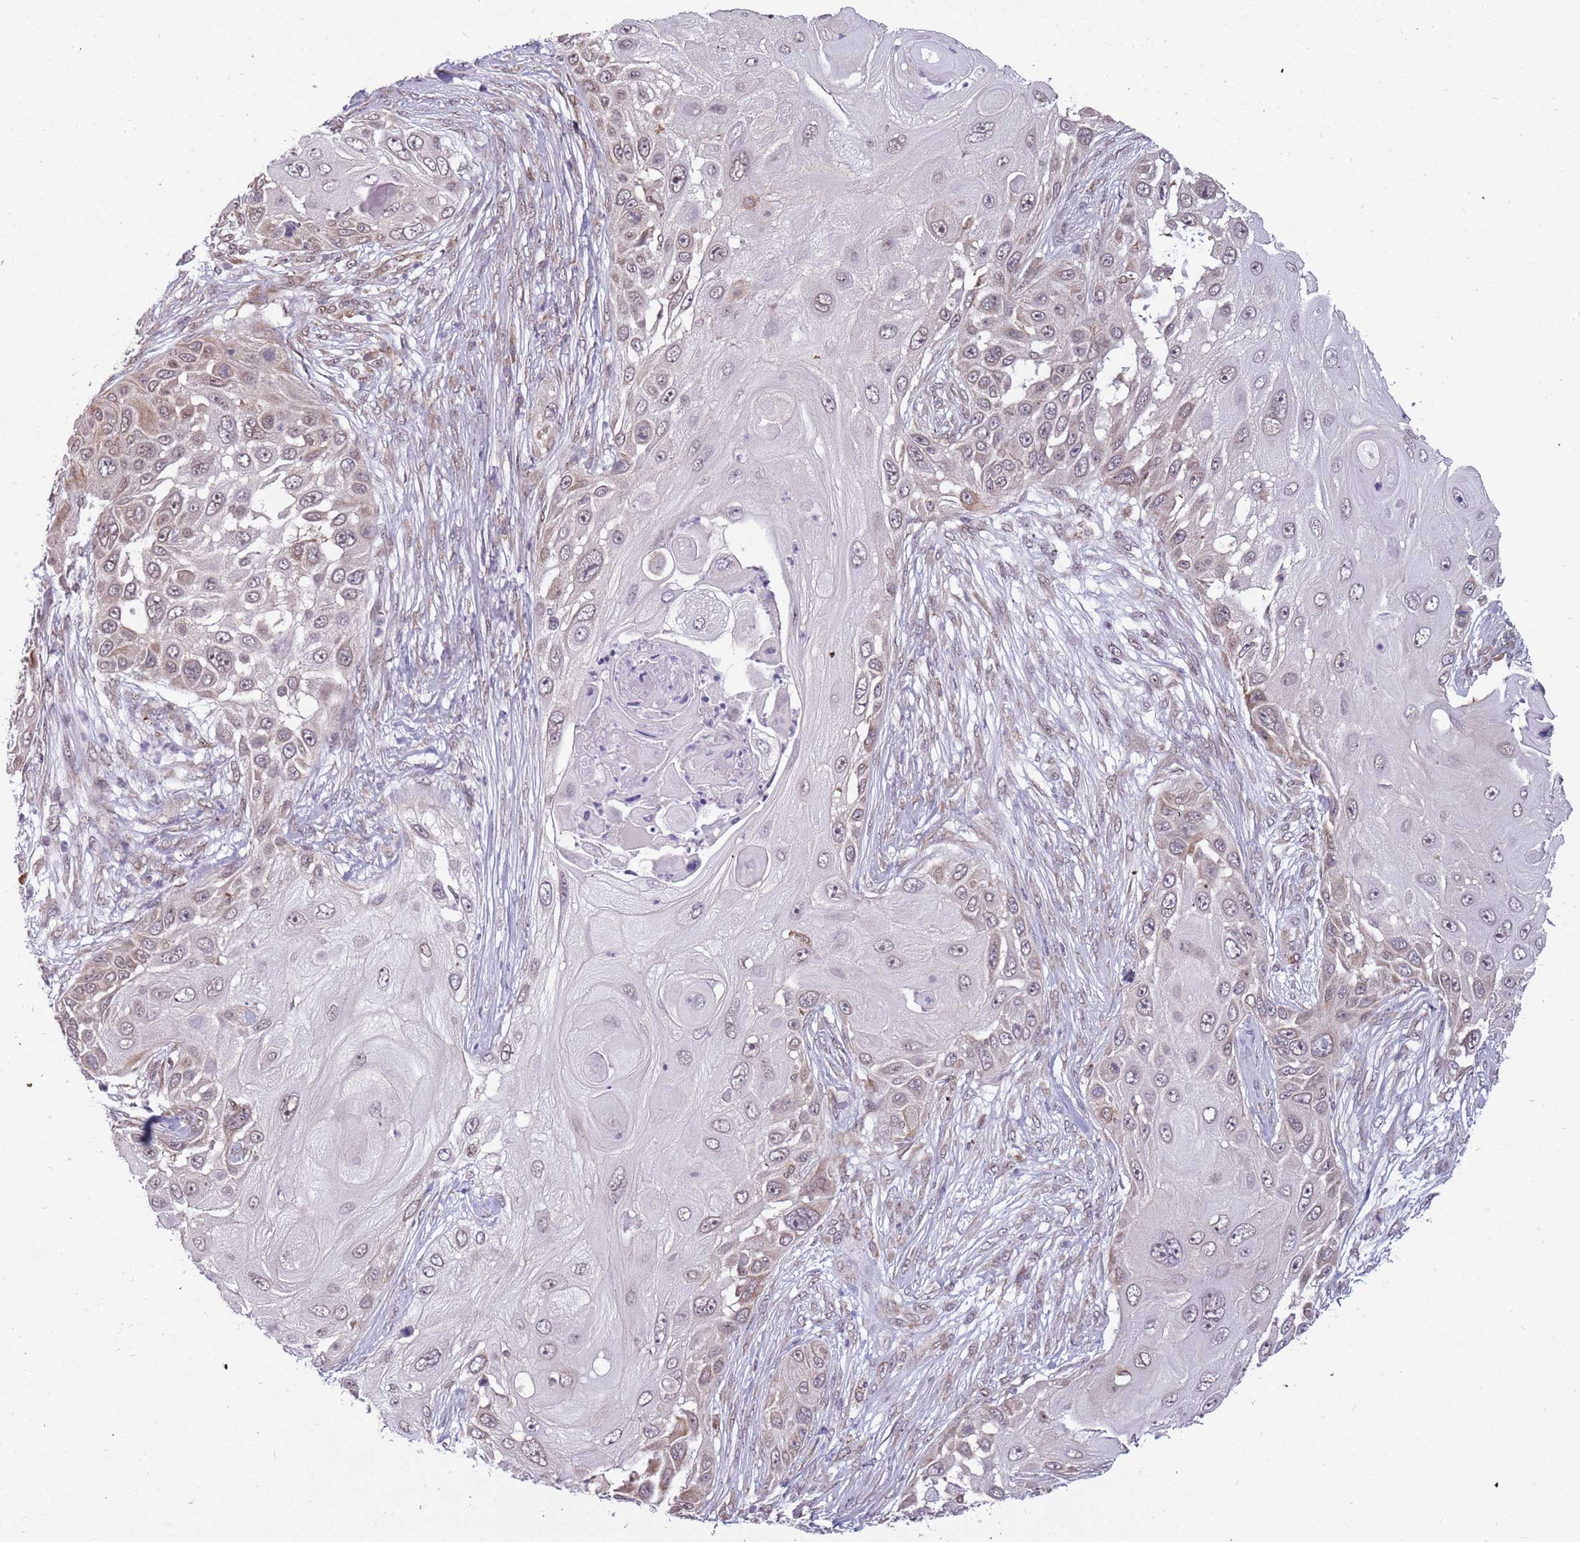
{"staining": {"intensity": "weak", "quantity": "<25%", "location": "nuclear"}, "tissue": "skin cancer", "cell_type": "Tumor cells", "image_type": "cancer", "snomed": [{"axis": "morphology", "description": "Squamous cell carcinoma, NOS"}, {"axis": "topography", "description": "Skin"}], "caption": "Immunohistochemistry (IHC) of human skin cancer reveals no positivity in tumor cells.", "gene": "BARD1", "patient": {"sex": "female", "age": 44}}